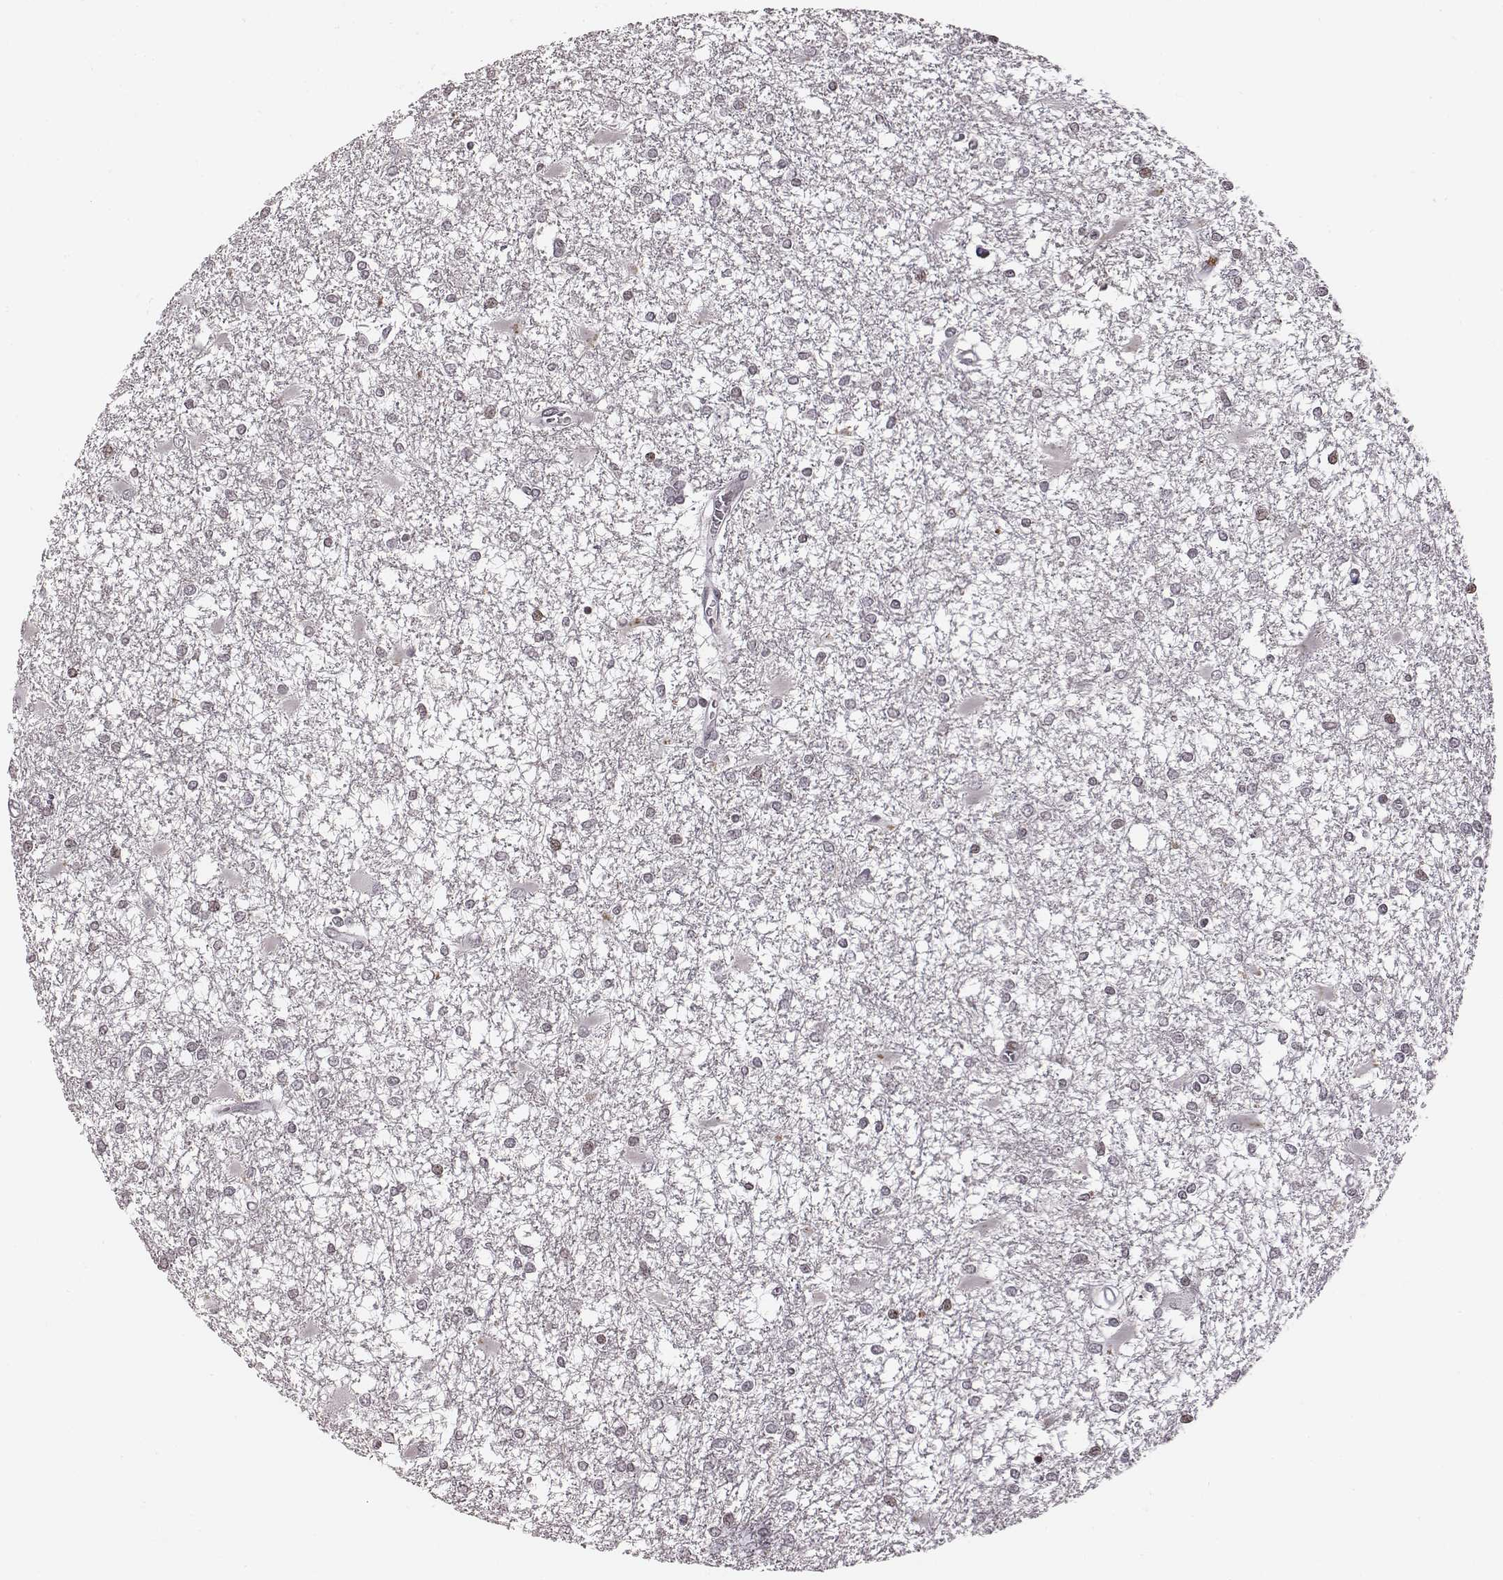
{"staining": {"intensity": "negative", "quantity": "none", "location": "none"}, "tissue": "glioma", "cell_type": "Tumor cells", "image_type": "cancer", "snomed": [{"axis": "morphology", "description": "Glioma, malignant, High grade"}, {"axis": "topography", "description": "Cerebral cortex"}], "caption": "Immunohistochemistry (IHC) micrograph of neoplastic tissue: human glioma stained with DAB (3,3'-diaminobenzidine) exhibits no significant protein staining in tumor cells.", "gene": "GRM4", "patient": {"sex": "male", "age": 79}}